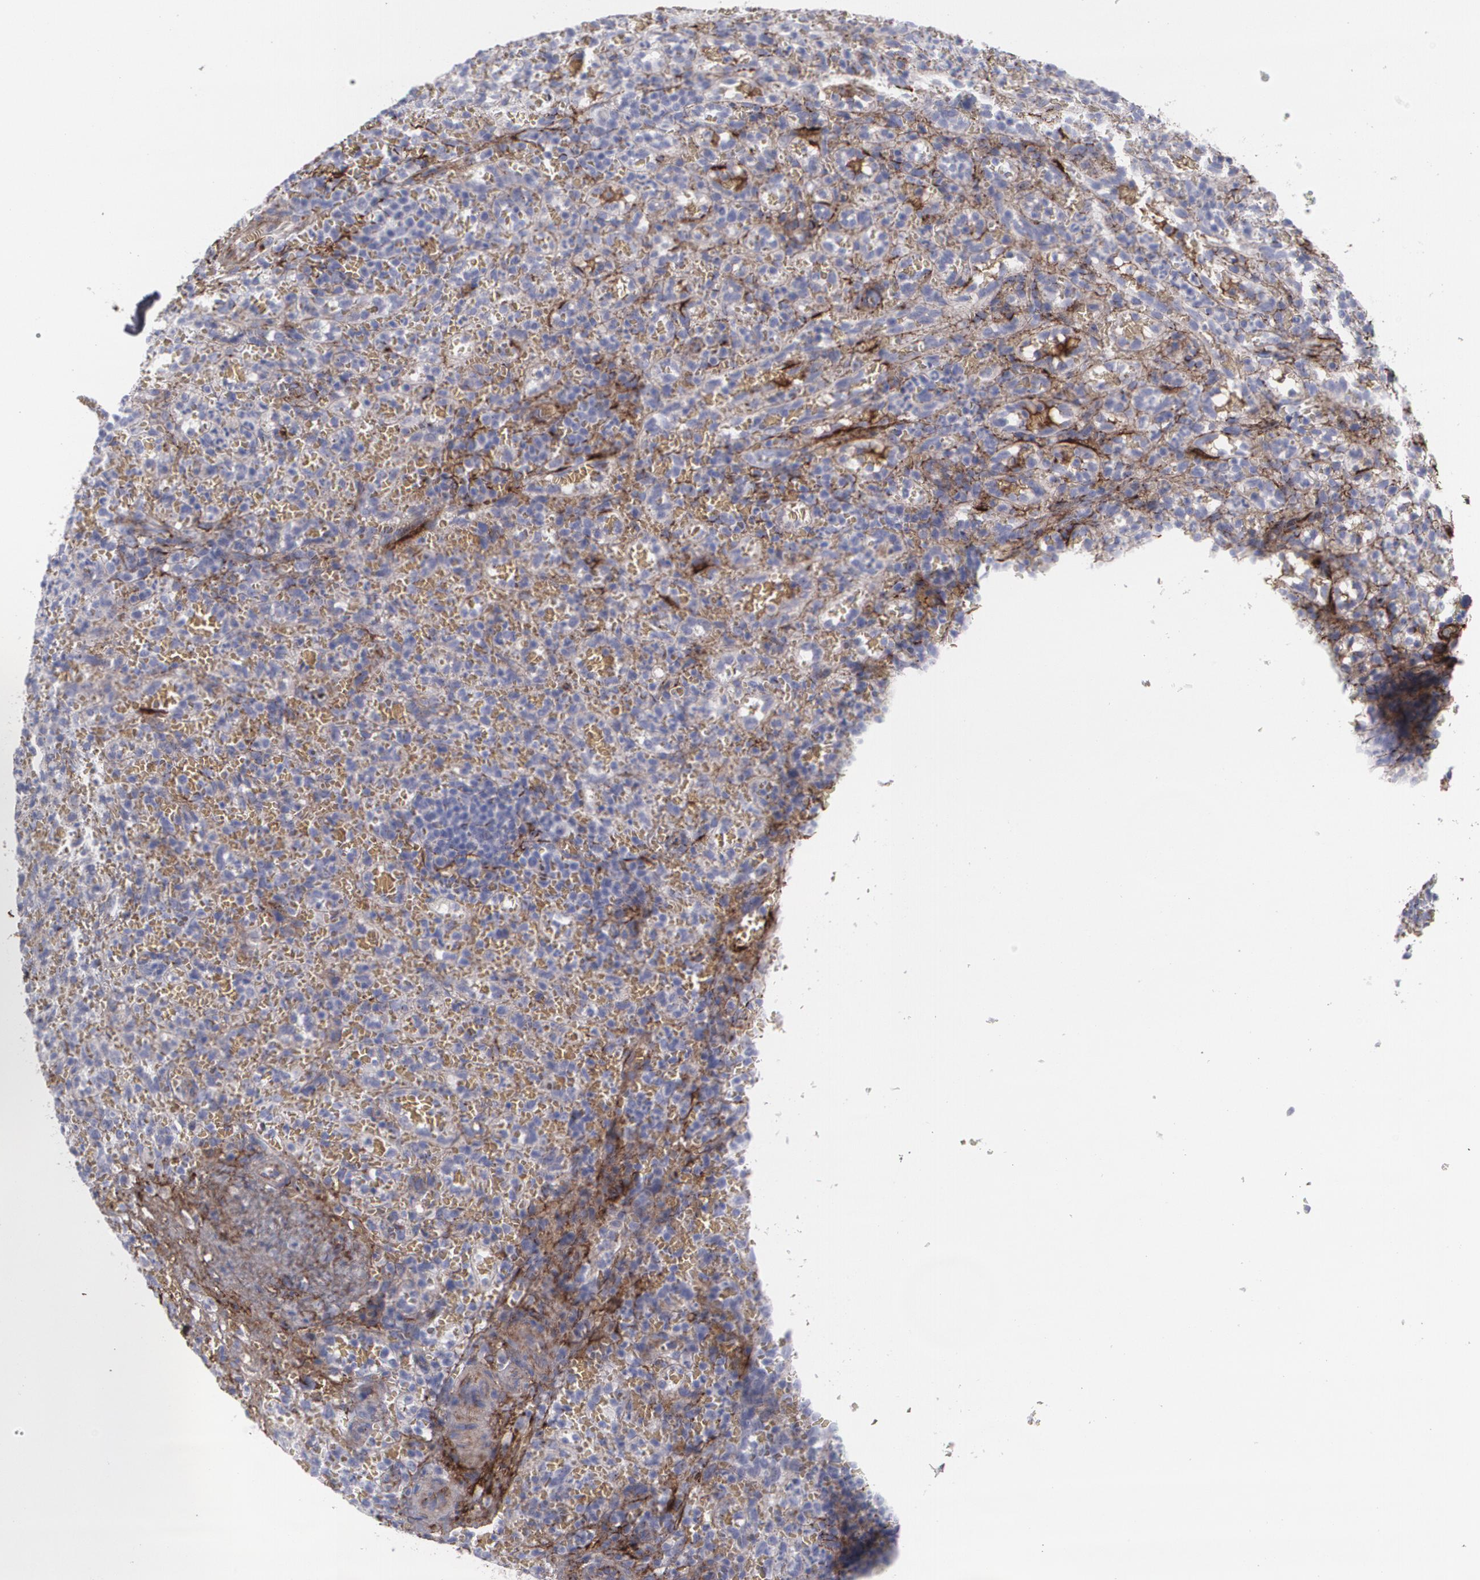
{"staining": {"intensity": "weak", "quantity": "<25%", "location": "cytoplasmic/membranous"}, "tissue": "lymphoma", "cell_type": "Tumor cells", "image_type": "cancer", "snomed": [{"axis": "morphology", "description": "Malignant lymphoma, non-Hodgkin's type, Low grade"}, {"axis": "topography", "description": "Spleen"}], "caption": "DAB (3,3'-diaminobenzidine) immunohistochemical staining of malignant lymphoma, non-Hodgkin's type (low-grade) shows no significant expression in tumor cells.", "gene": "FBLN1", "patient": {"sex": "female", "age": 64}}